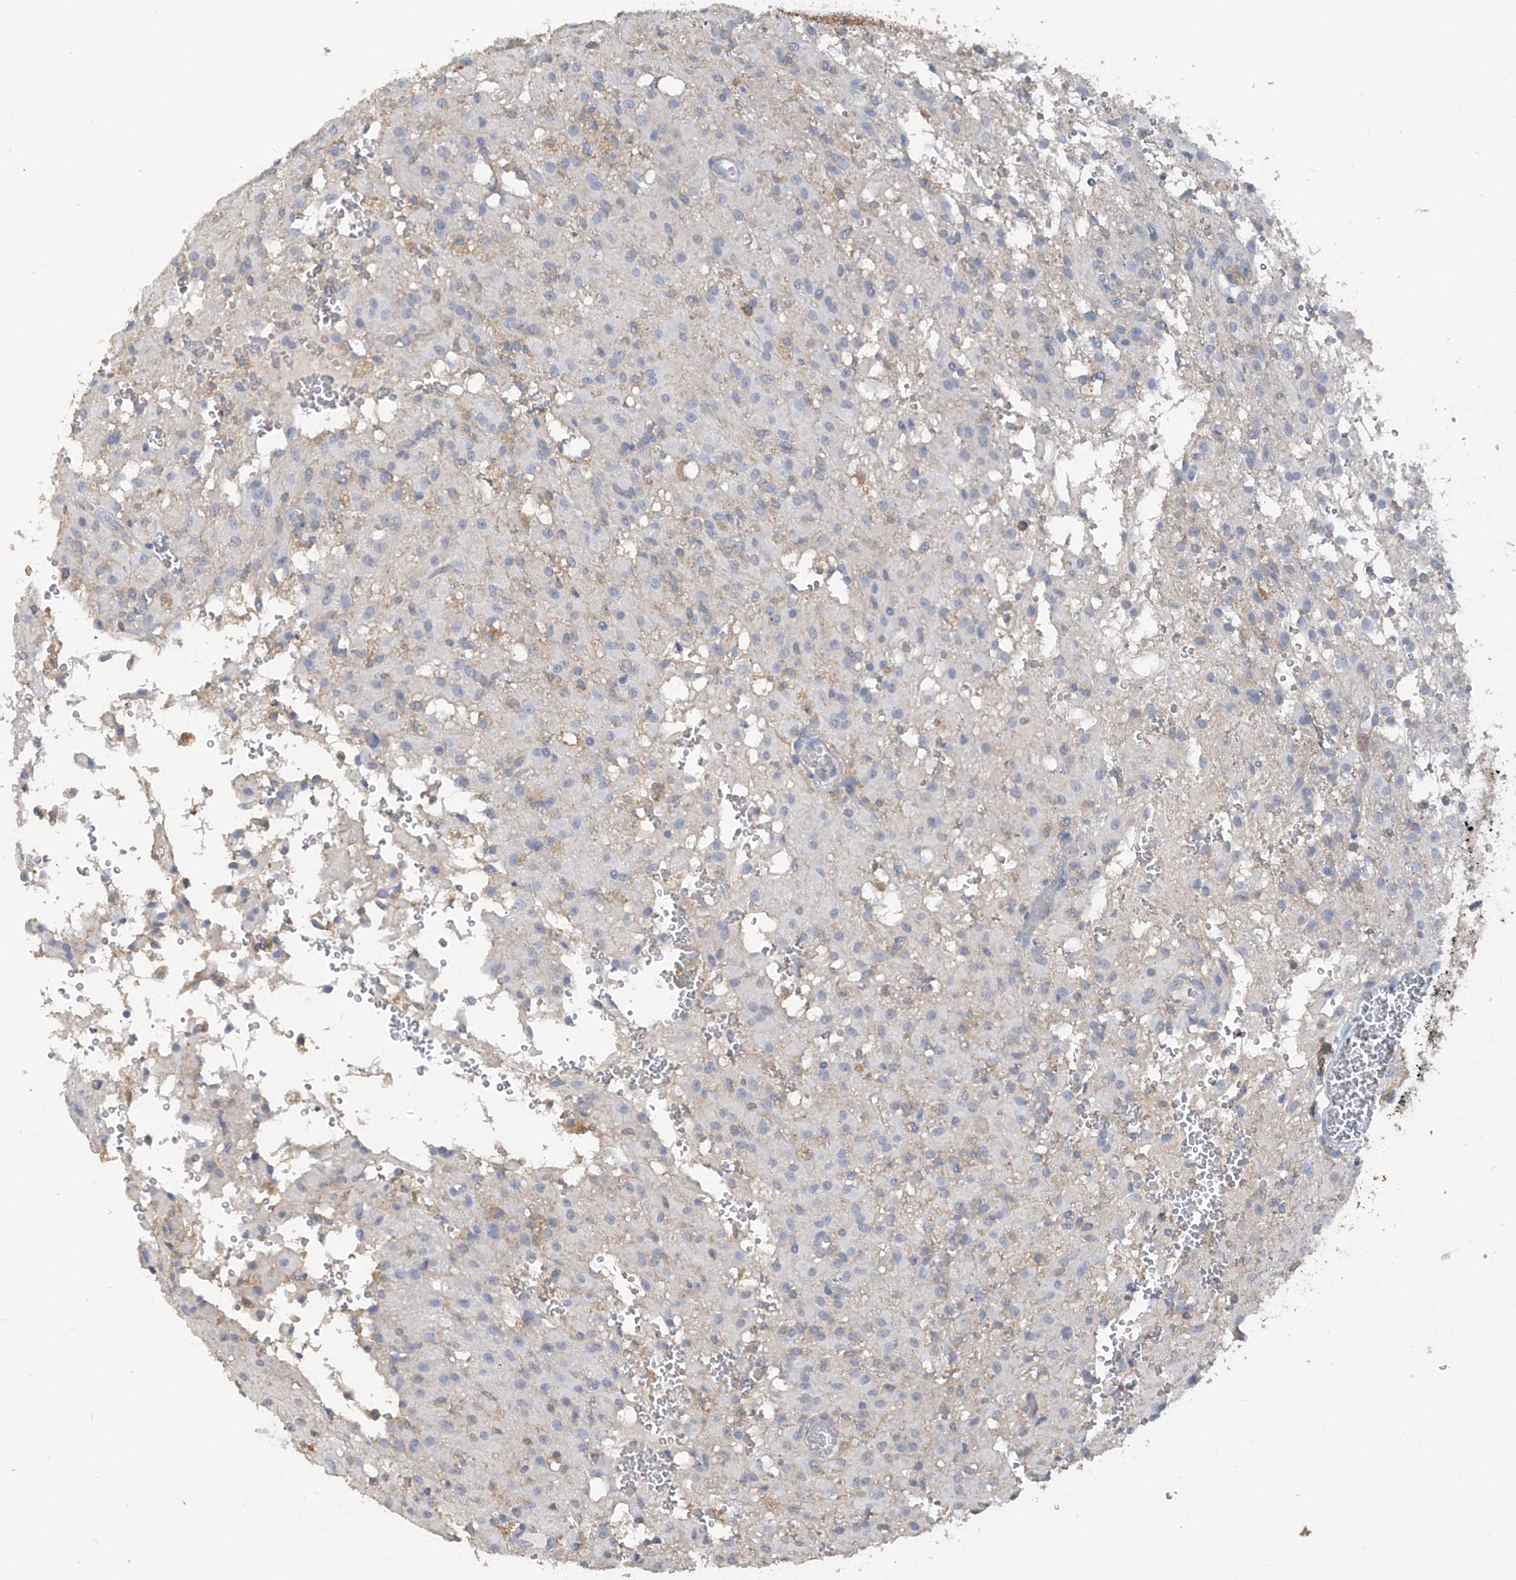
{"staining": {"intensity": "negative", "quantity": "none", "location": "none"}, "tissue": "glioma", "cell_type": "Tumor cells", "image_type": "cancer", "snomed": [{"axis": "morphology", "description": "Glioma, malignant, High grade"}, {"axis": "topography", "description": "Brain"}], "caption": "Tumor cells are negative for protein expression in human glioma.", "gene": "HAS3", "patient": {"sex": "female", "age": 59}}